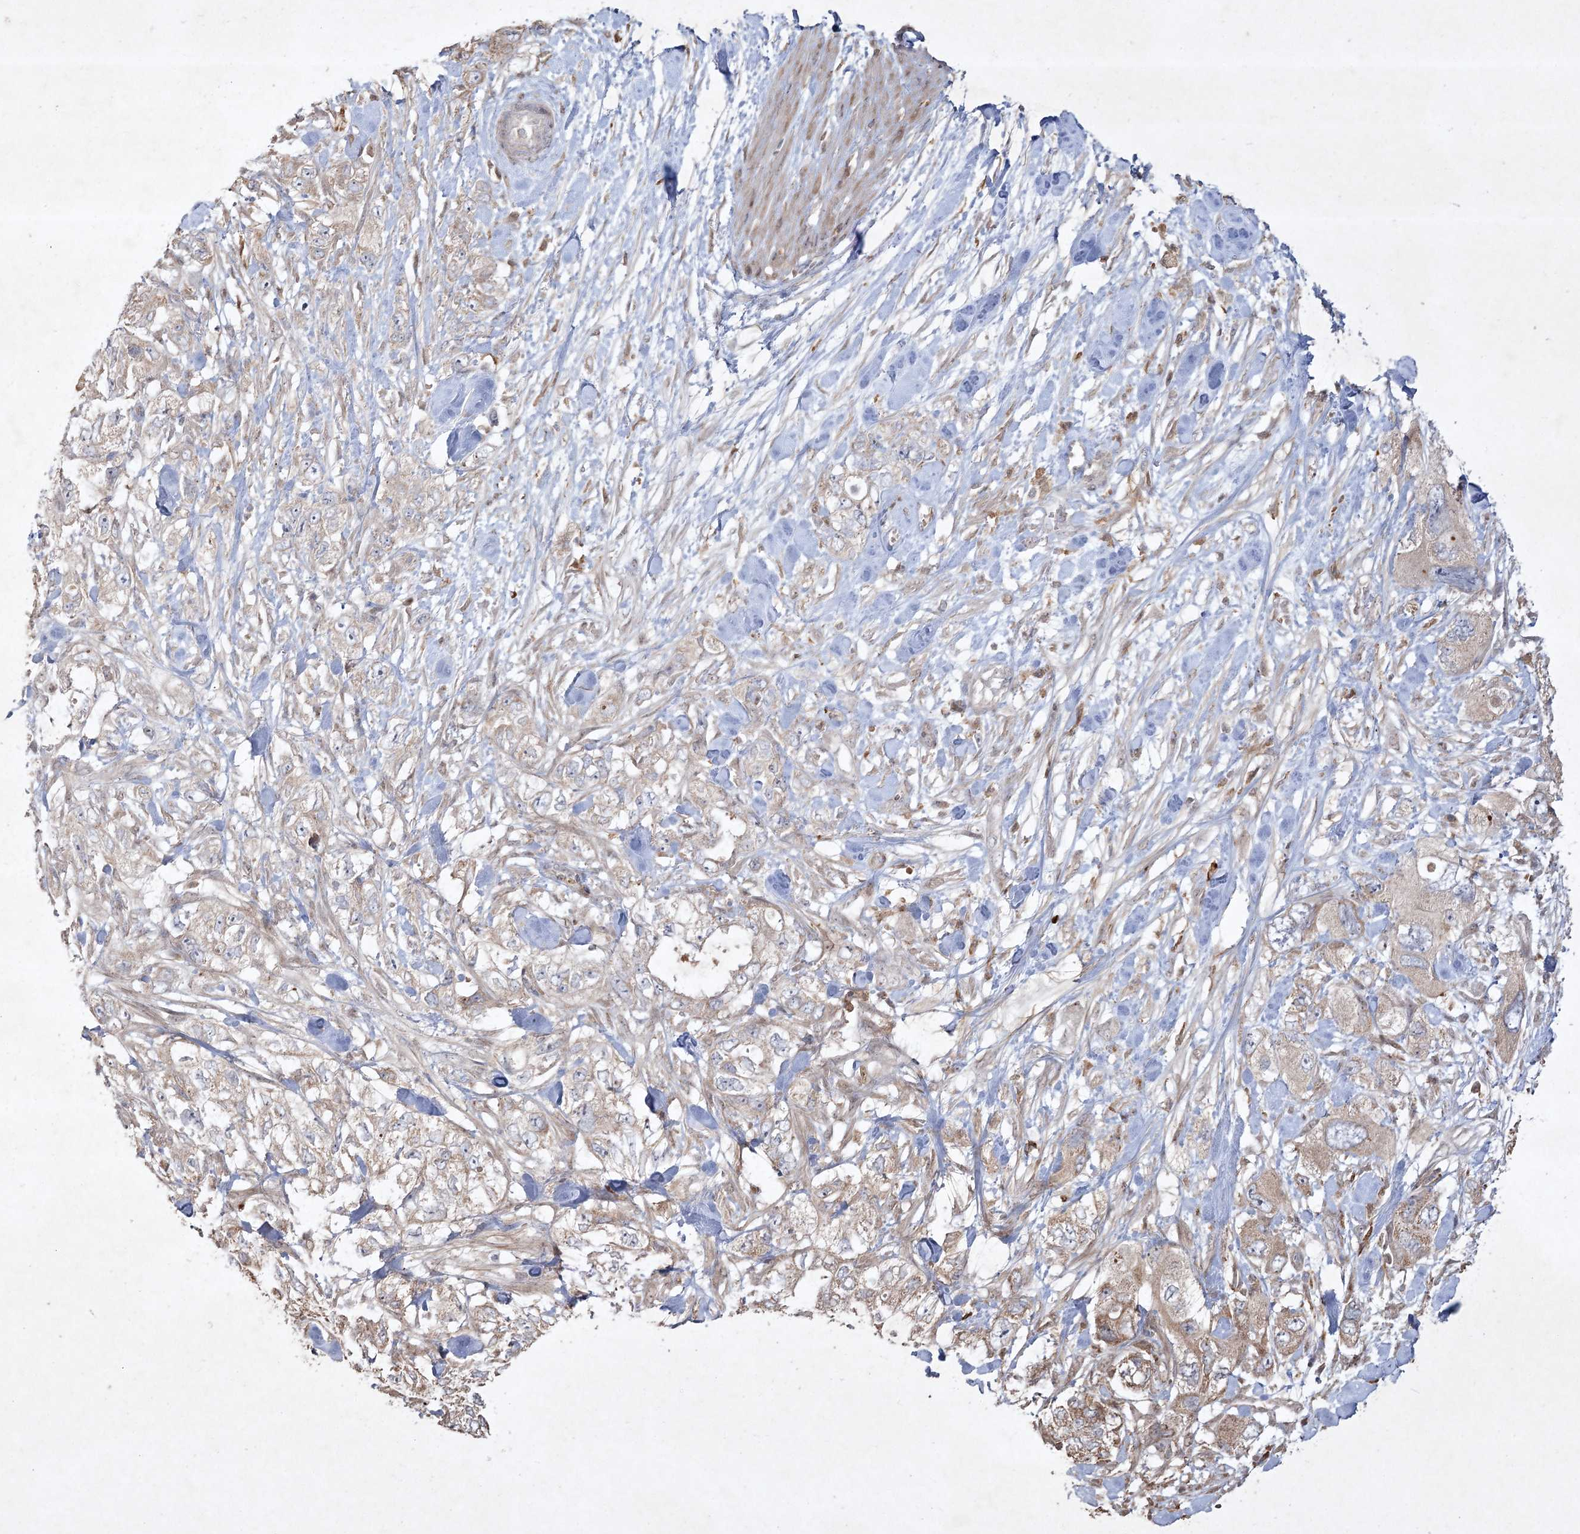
{"staining": {"intensity": "weak", "quantity": "25%-75%", "location": "cytoplasmic/membranous"}, "tissue": "pancreatic cancer", "cell_type": "Tumor cells", "image_type": "cancer", "snomed": [{"axis": "morphology", "description": "Adenocarcinoma, NOS"}, {"axis": "topography", "description": "Pancreas"}], "caption": "Pancreatic cancer (adenocarcinoma) tissue shows weak cytoplasmic/membranous expression in approximately 25%-75% of tumor cells", "gene": "KBTBD4", "patient": {"sex": "female", "age": 73}}